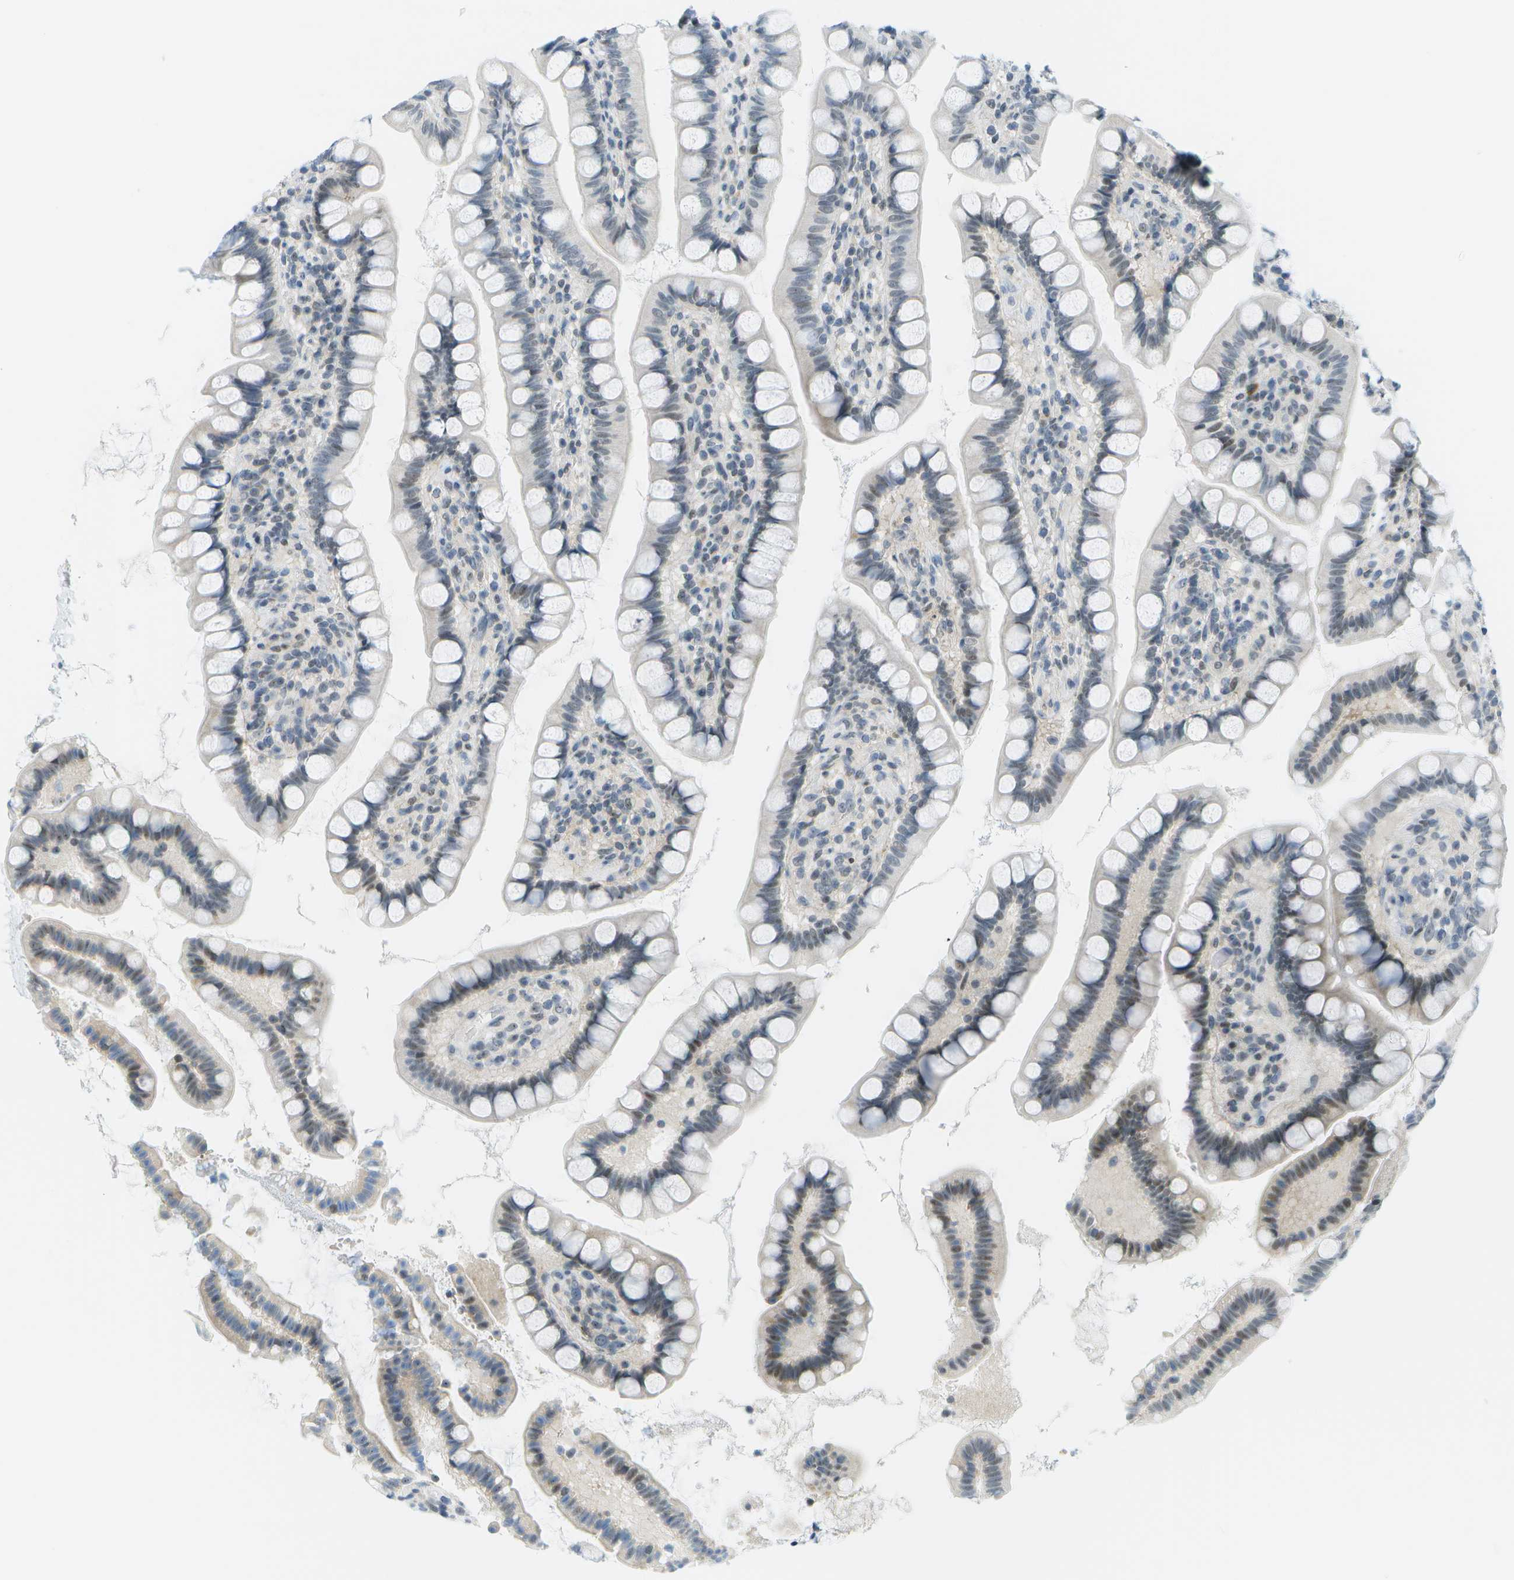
{"staining": {"intensity": "strong", "quantity": "<25%", "location": "cytoplasmic/membranous"}, "tissue": "small intestine", "cell_type": "Glandular cells", "image_type": "normal", "snomed": [{"axis": "morphology", "description": "Normal tissue, NOS"}, {"axis": "topography", "description": "Small intestine"}], "caption": "IHC staining of normal small intestine, which displays medium levels of strong cytoplasmic/membranous expression in about <25% of glandular cells indicating strong cytoplasmic/membranous protein expression. The staining was performed using DAB (3,3'-diaminobenzidine) (brown) for protein detection and nuclei were counterstained in hematoxylin (blue).", "gene": "PITHD1", "patient": {"sex": "female", "age": 84}}